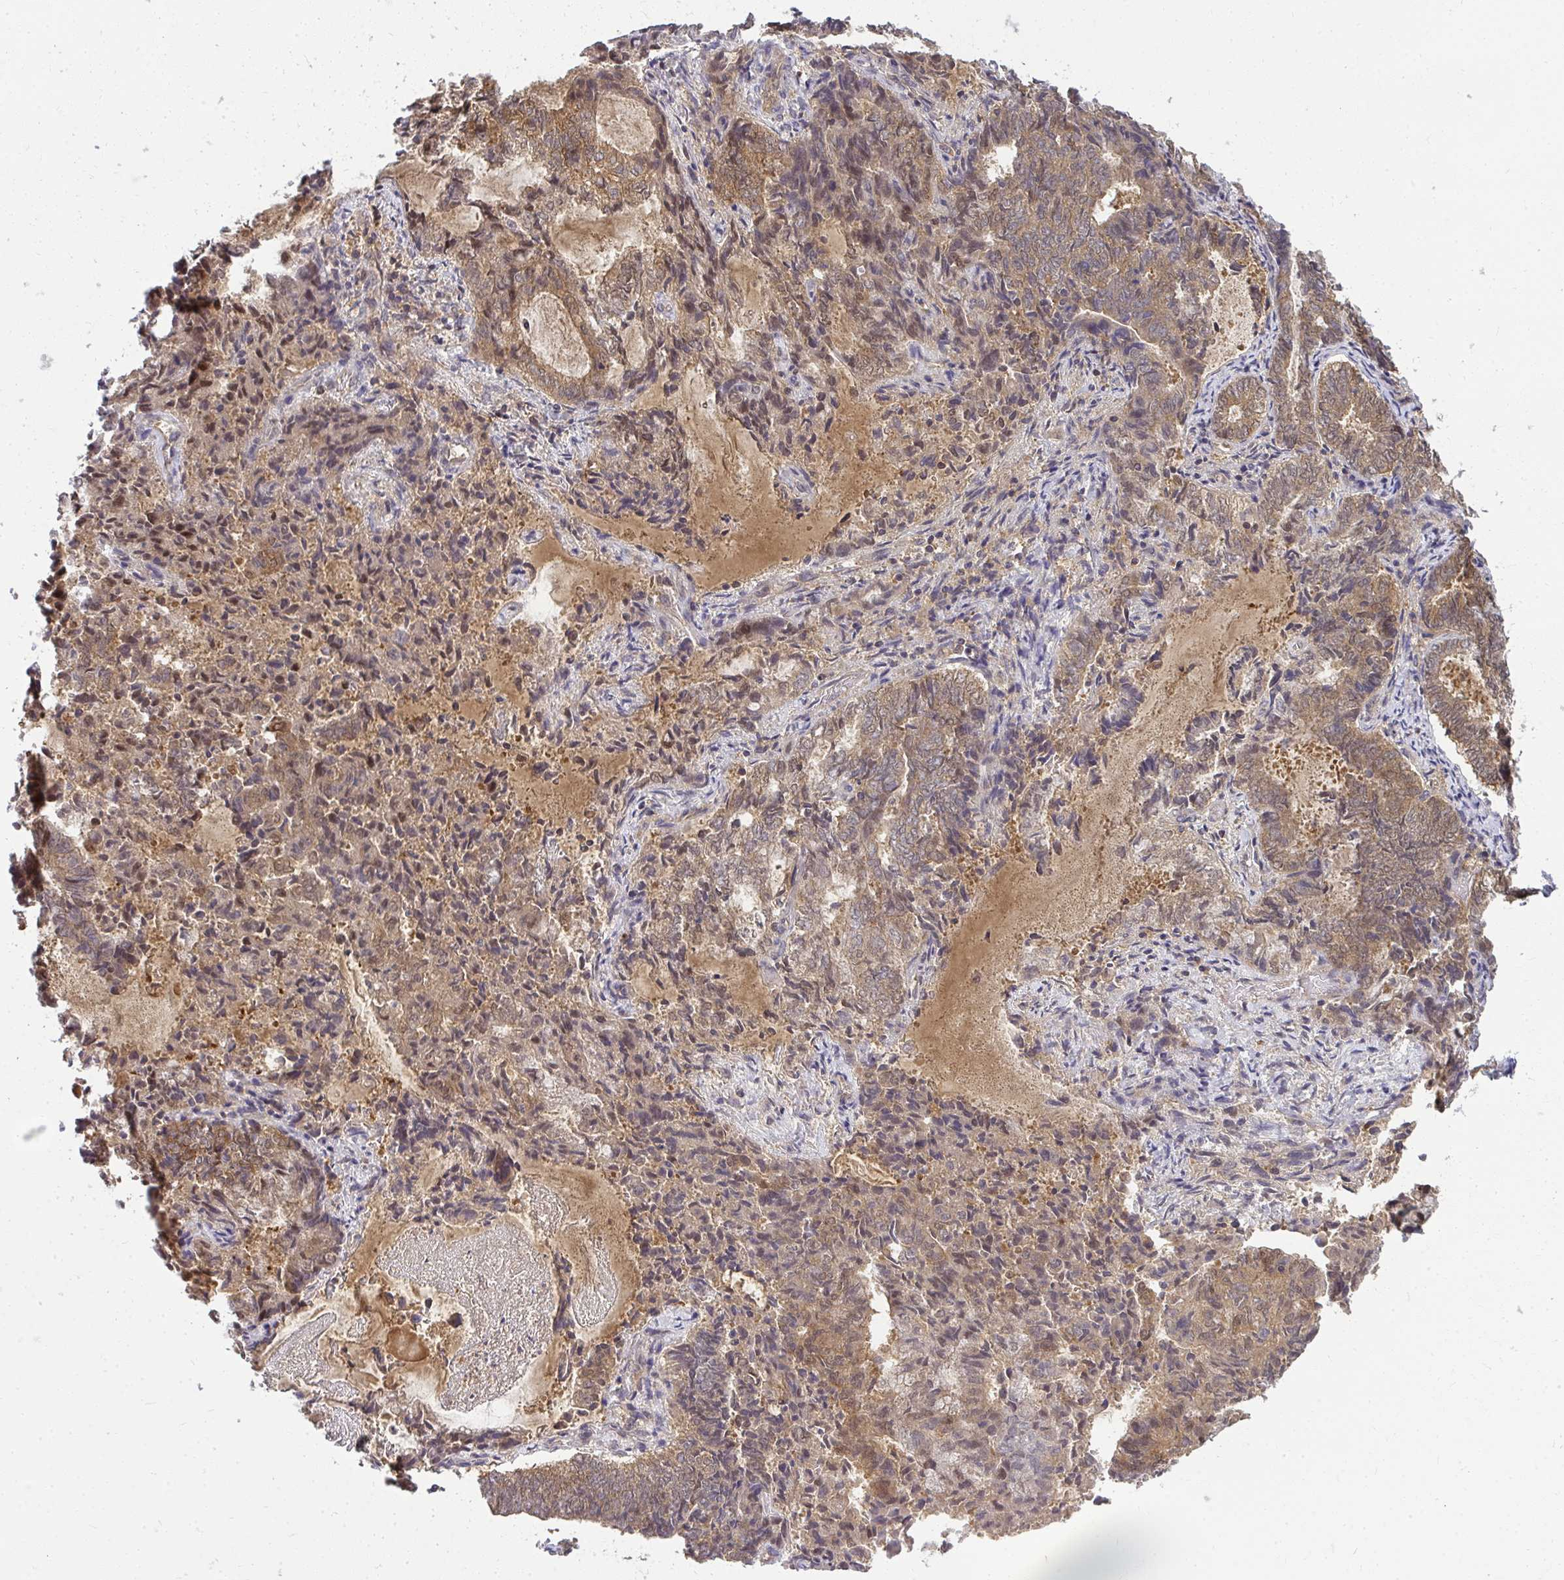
{"staining": {"intensity": "moderate", "quantity": ">75%", "location": "cytoplasmic/membranous"}, "tissue": "endometrial cancer", "cell_type": "Tumor cells", "image_type": "cancer", "snomed": [{"axis": "morphology", "description": "Adenocarcinoma, NOS"}, {"axis": "topography", "description": "Endometrium"}], "caption": "This is an image of immunohistochemistry staining of endometrial cancer, which shows moderate positivity in the cytoplasmic/membranous of tumor cells.", "gene": "HDHD2", "patient": {"sex": "female", "age": 80}}